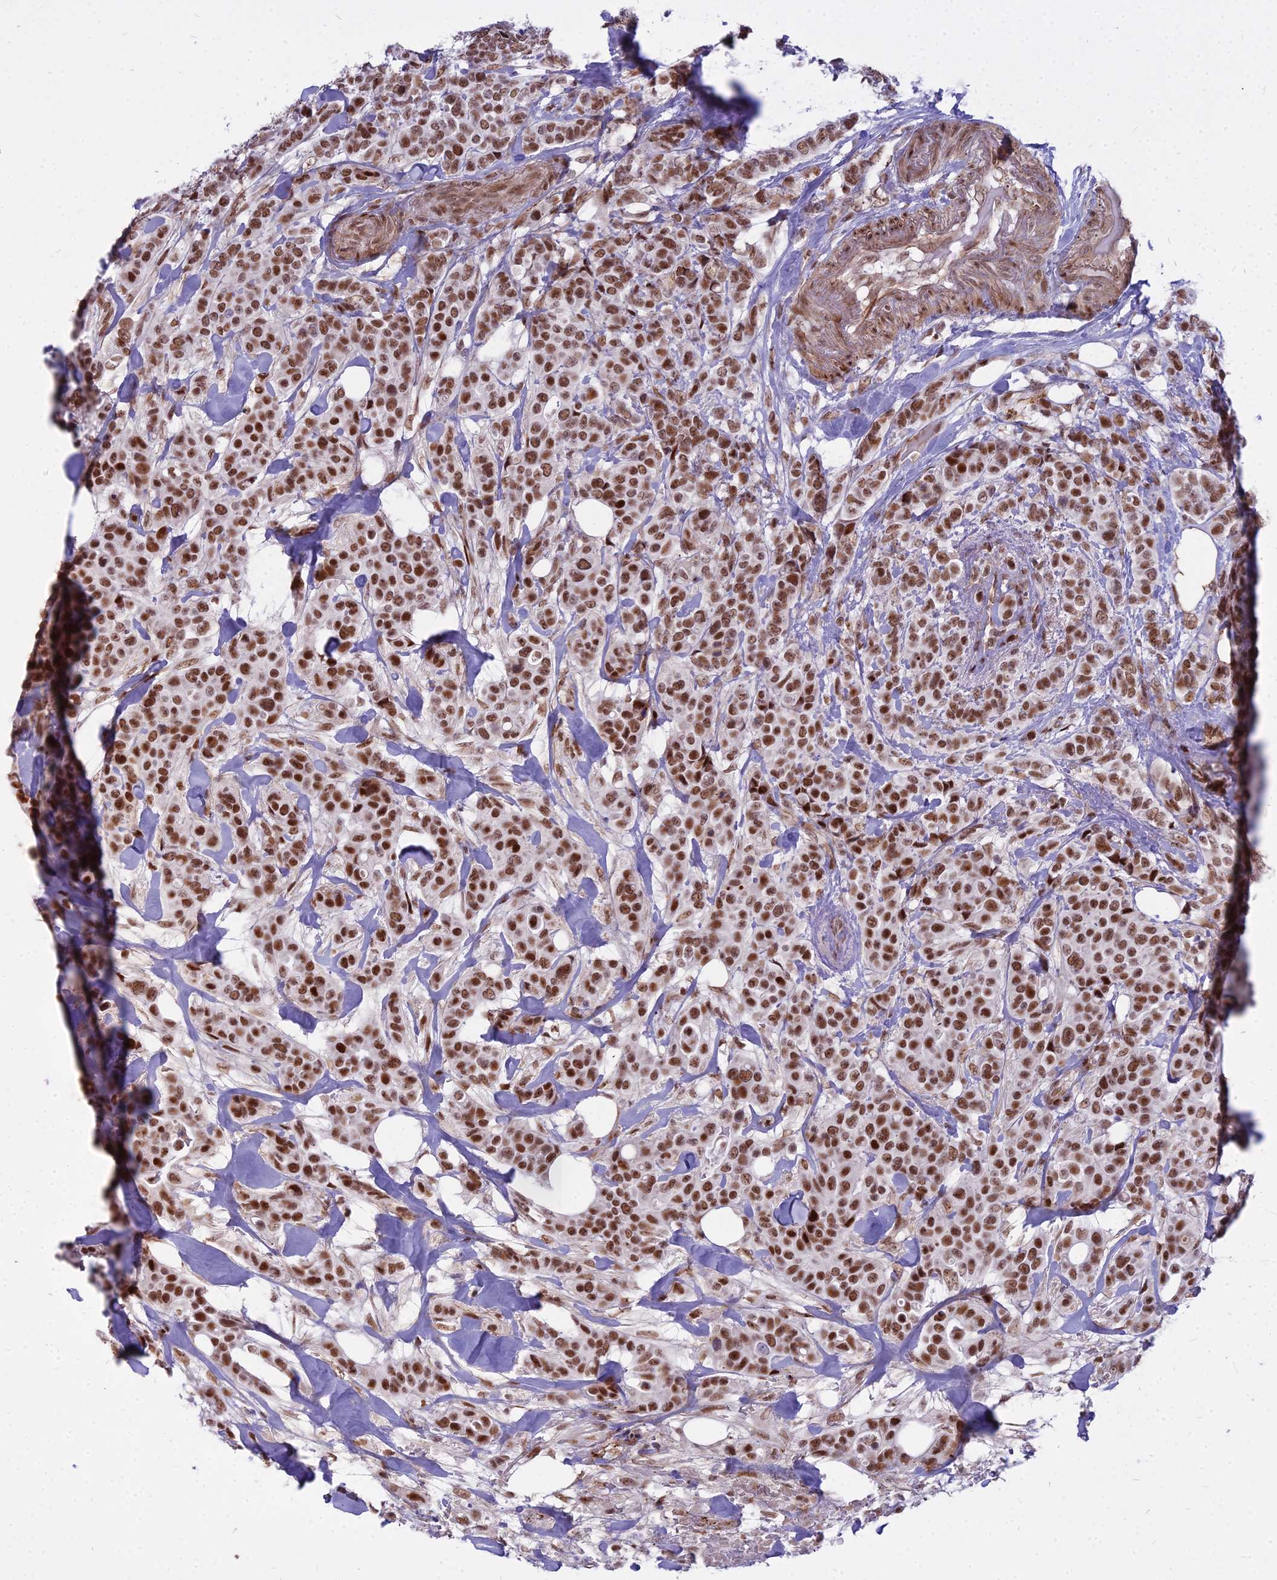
{"staining": {"intensity": "strong", "quantity": ">75%", "location": "nuclear"}, "tissue": "breast cancer", "cell_type": "Tumor cells", "image_type": "cancer", "snomed": [{"axis": "morphology", "description": "Lobular carcinoma"}, {"axis": "topography", "description": "Breast"}], "caption": "Protein analysis of breast cancer tissue displays strong nuclear positivity in approximately >75% of tumor cells. (Brightfield microscopy of DAB IHC at high magnification).", "gene": "ALG10", "patient": {"sex": "female", "age": 51}}